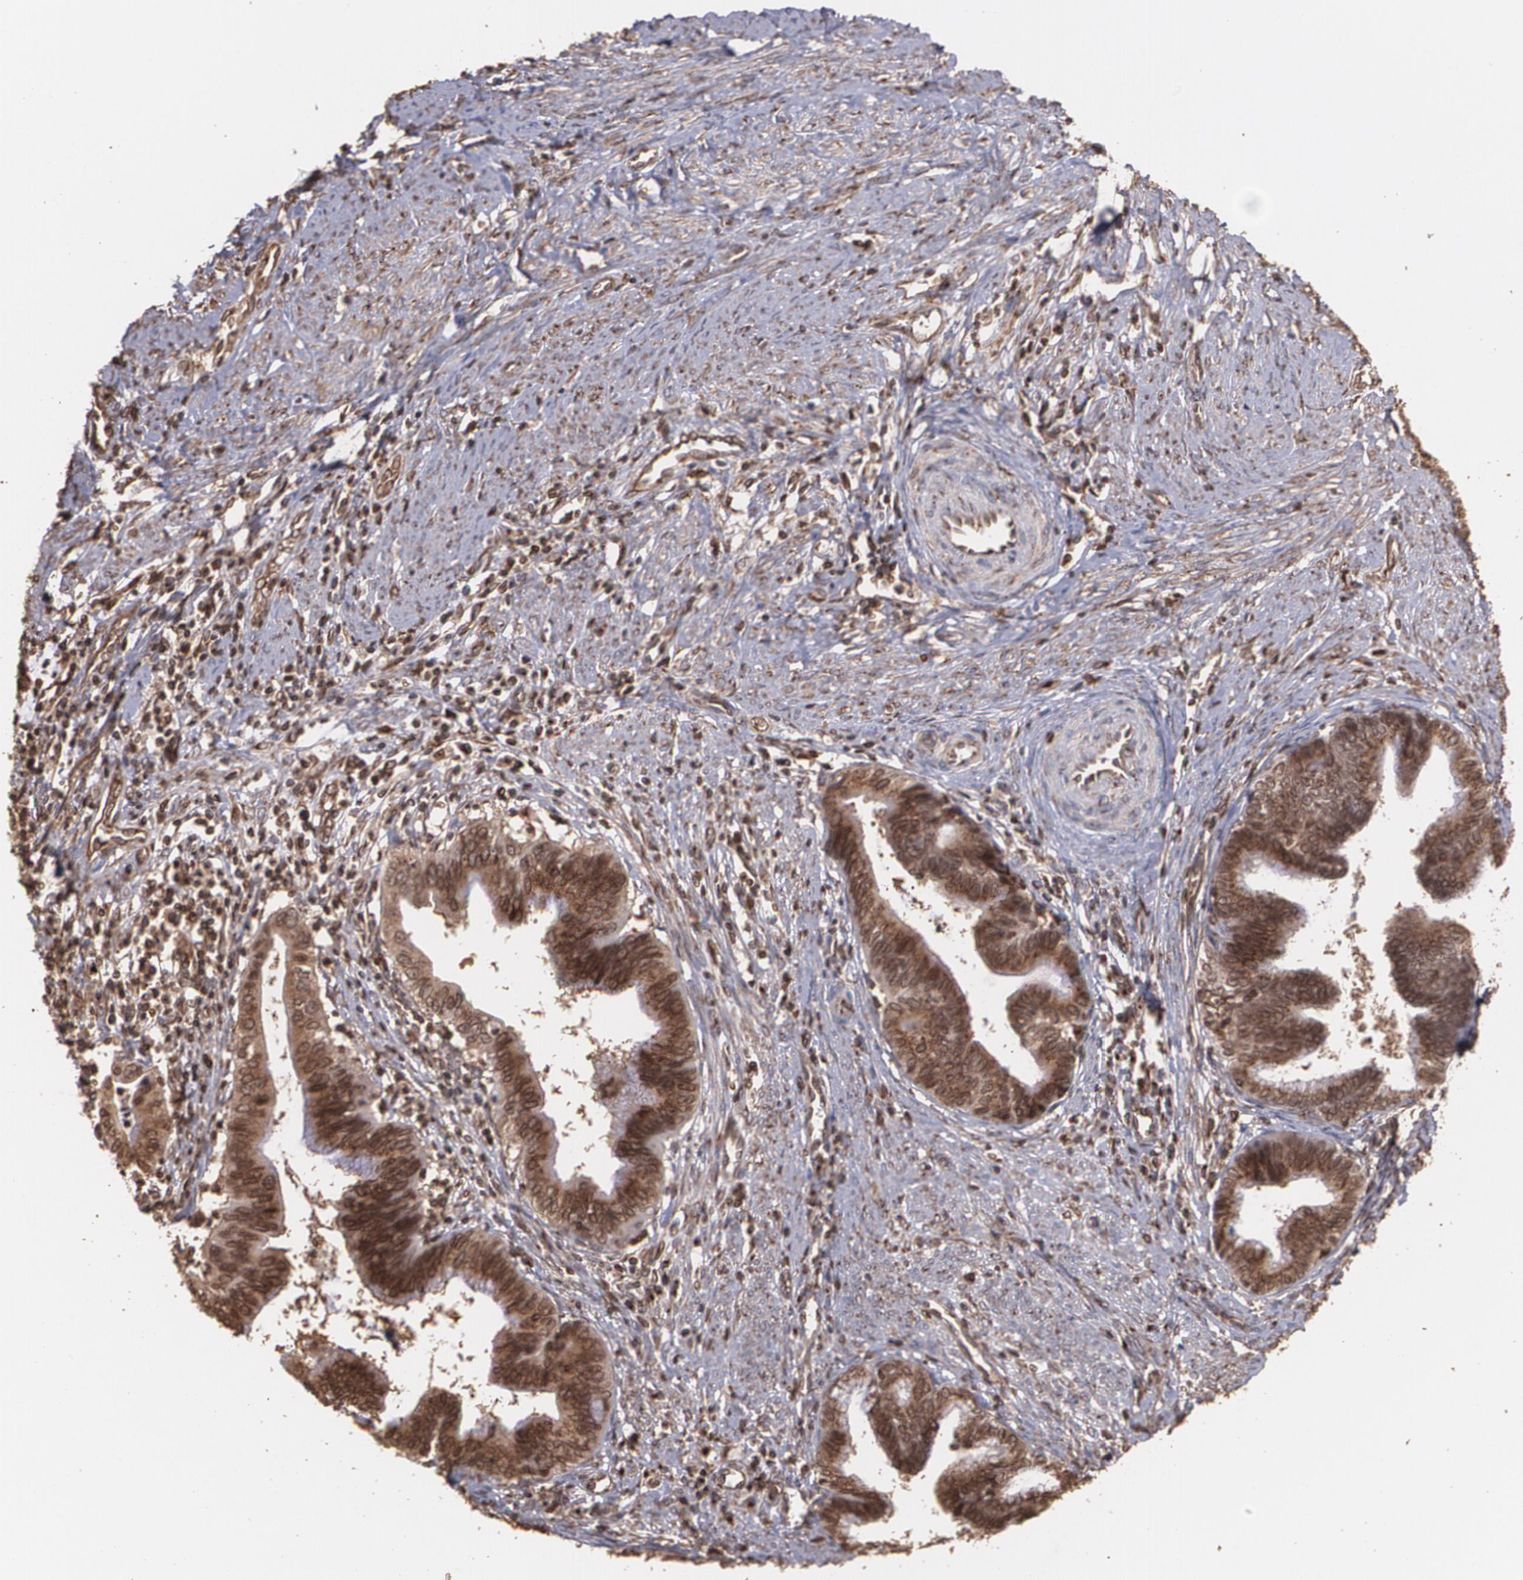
{"staining": {"intensity": "strong", "quantity": ">75%", "location": "cytoplasmic/membranous"}, "tissue": "cervical cancer", "cell_type": "Tumor cells", "image_type": "cancer", "snomed": [{"axis": "morphology", "description": "Adenocarcinoma, NOS"}, {"axis": "topography", "description": "Cervix"}], "caption": "DAB (3,3'-diaminobenzidine) immunohistochemical staining of human adenocarcinoma (cervical) shows strong cytoplasmic/membranous protein positivity in about >75% of tumor cells.", "gene": "TRIP11", "patient": {"sex": "female", "age": 36}}